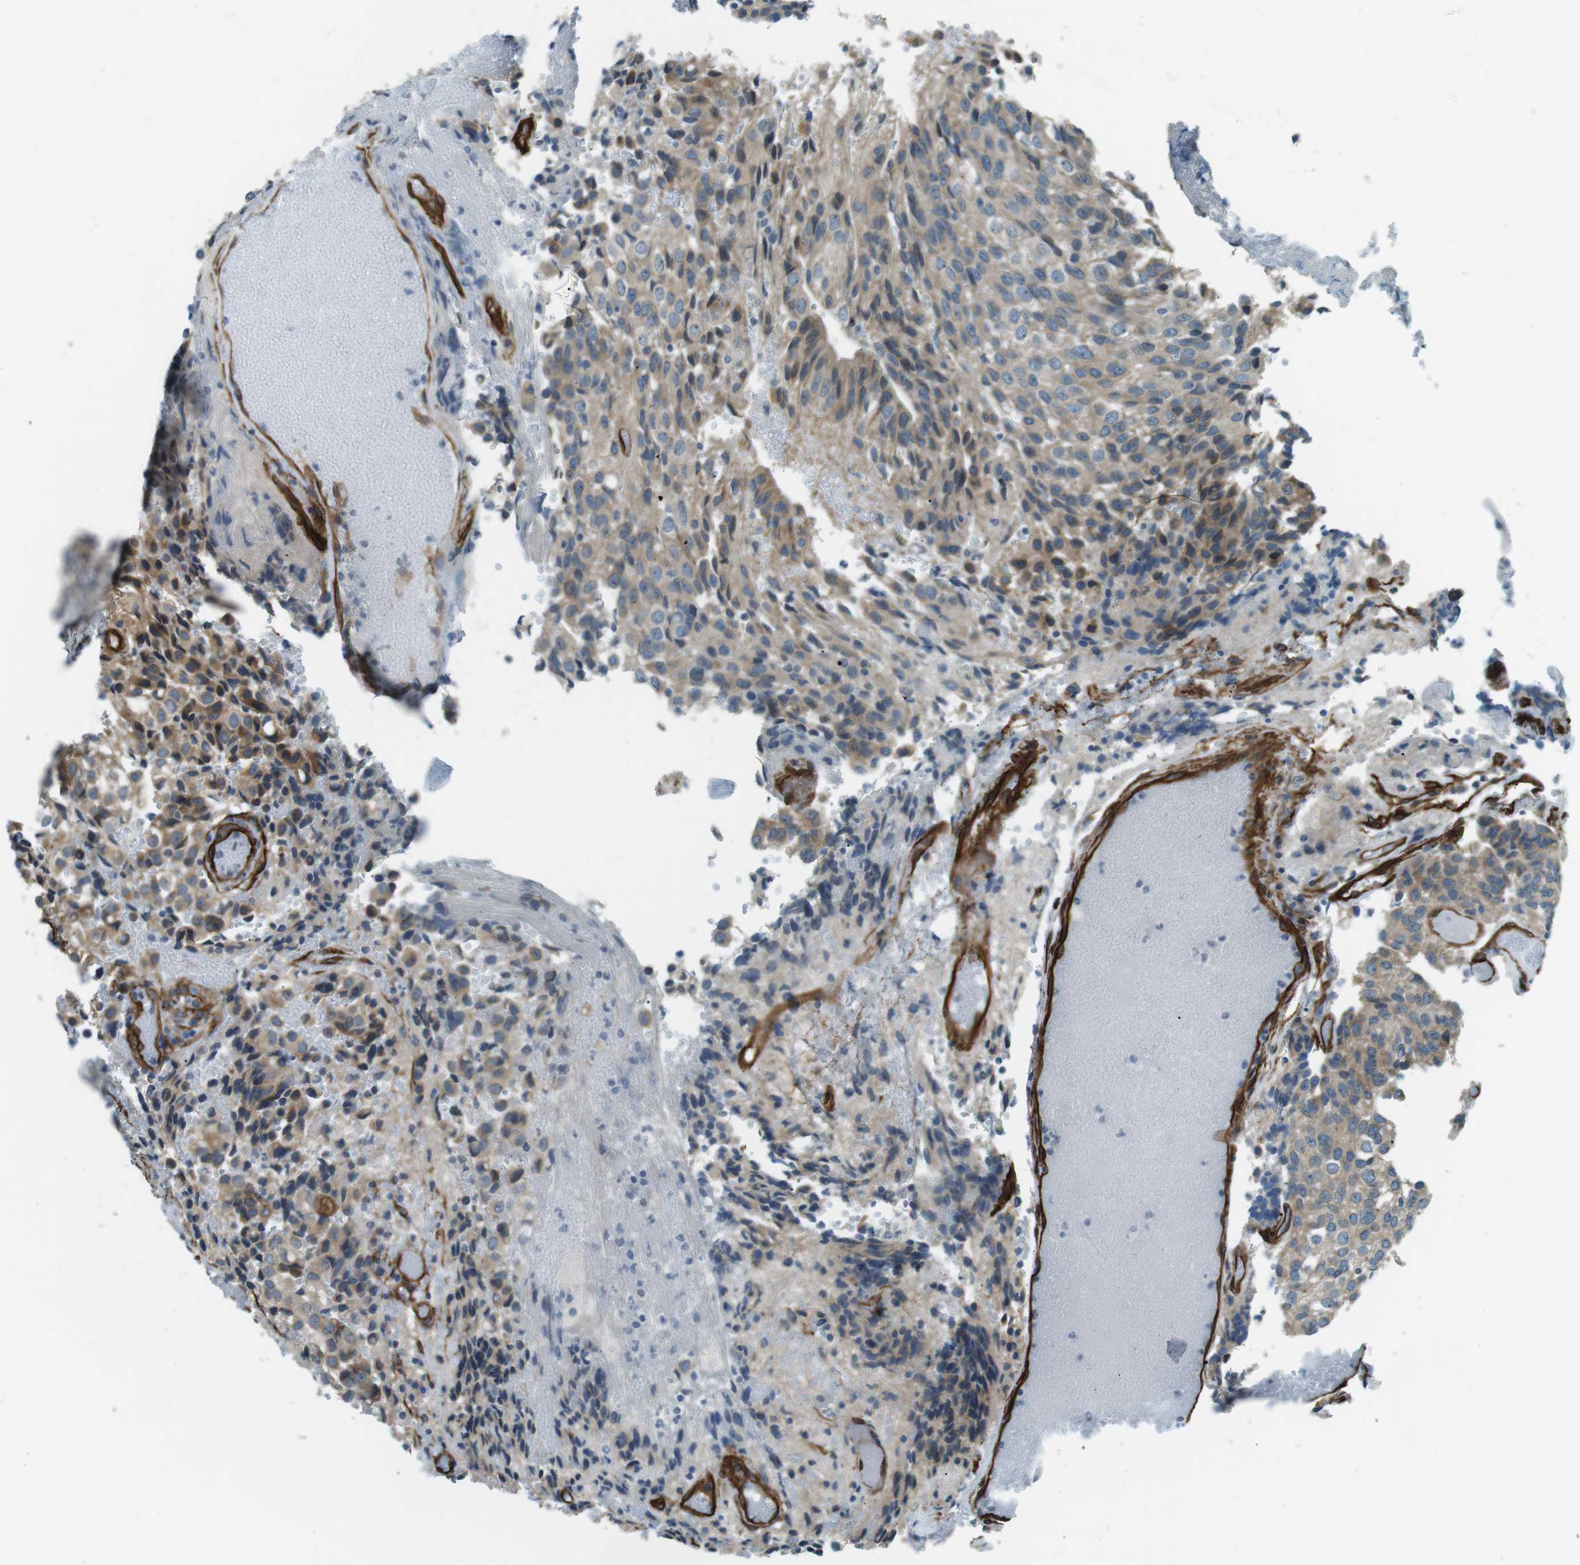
{"staining": {"intensity": "weak", "quantity": "25%-75%", "location": "cytoplasmic/membranous"}, "tissue": "glioma", "cell_type": "Tumor cells", "image_type": "cancer", "snomed": [{"axis": "morphology", "description": "Glioma, malignant, High grade"}, {"axis": "topography", "description": "Brain"}], "caption": "Immunohistochemical staining of human glioma shows low levels of weak cytoplasmic/membranous protein staining in approximately 25%-75% of tumor cells.", "gene": "ODR4", "patient": {"sex": "male", "age": 32}}